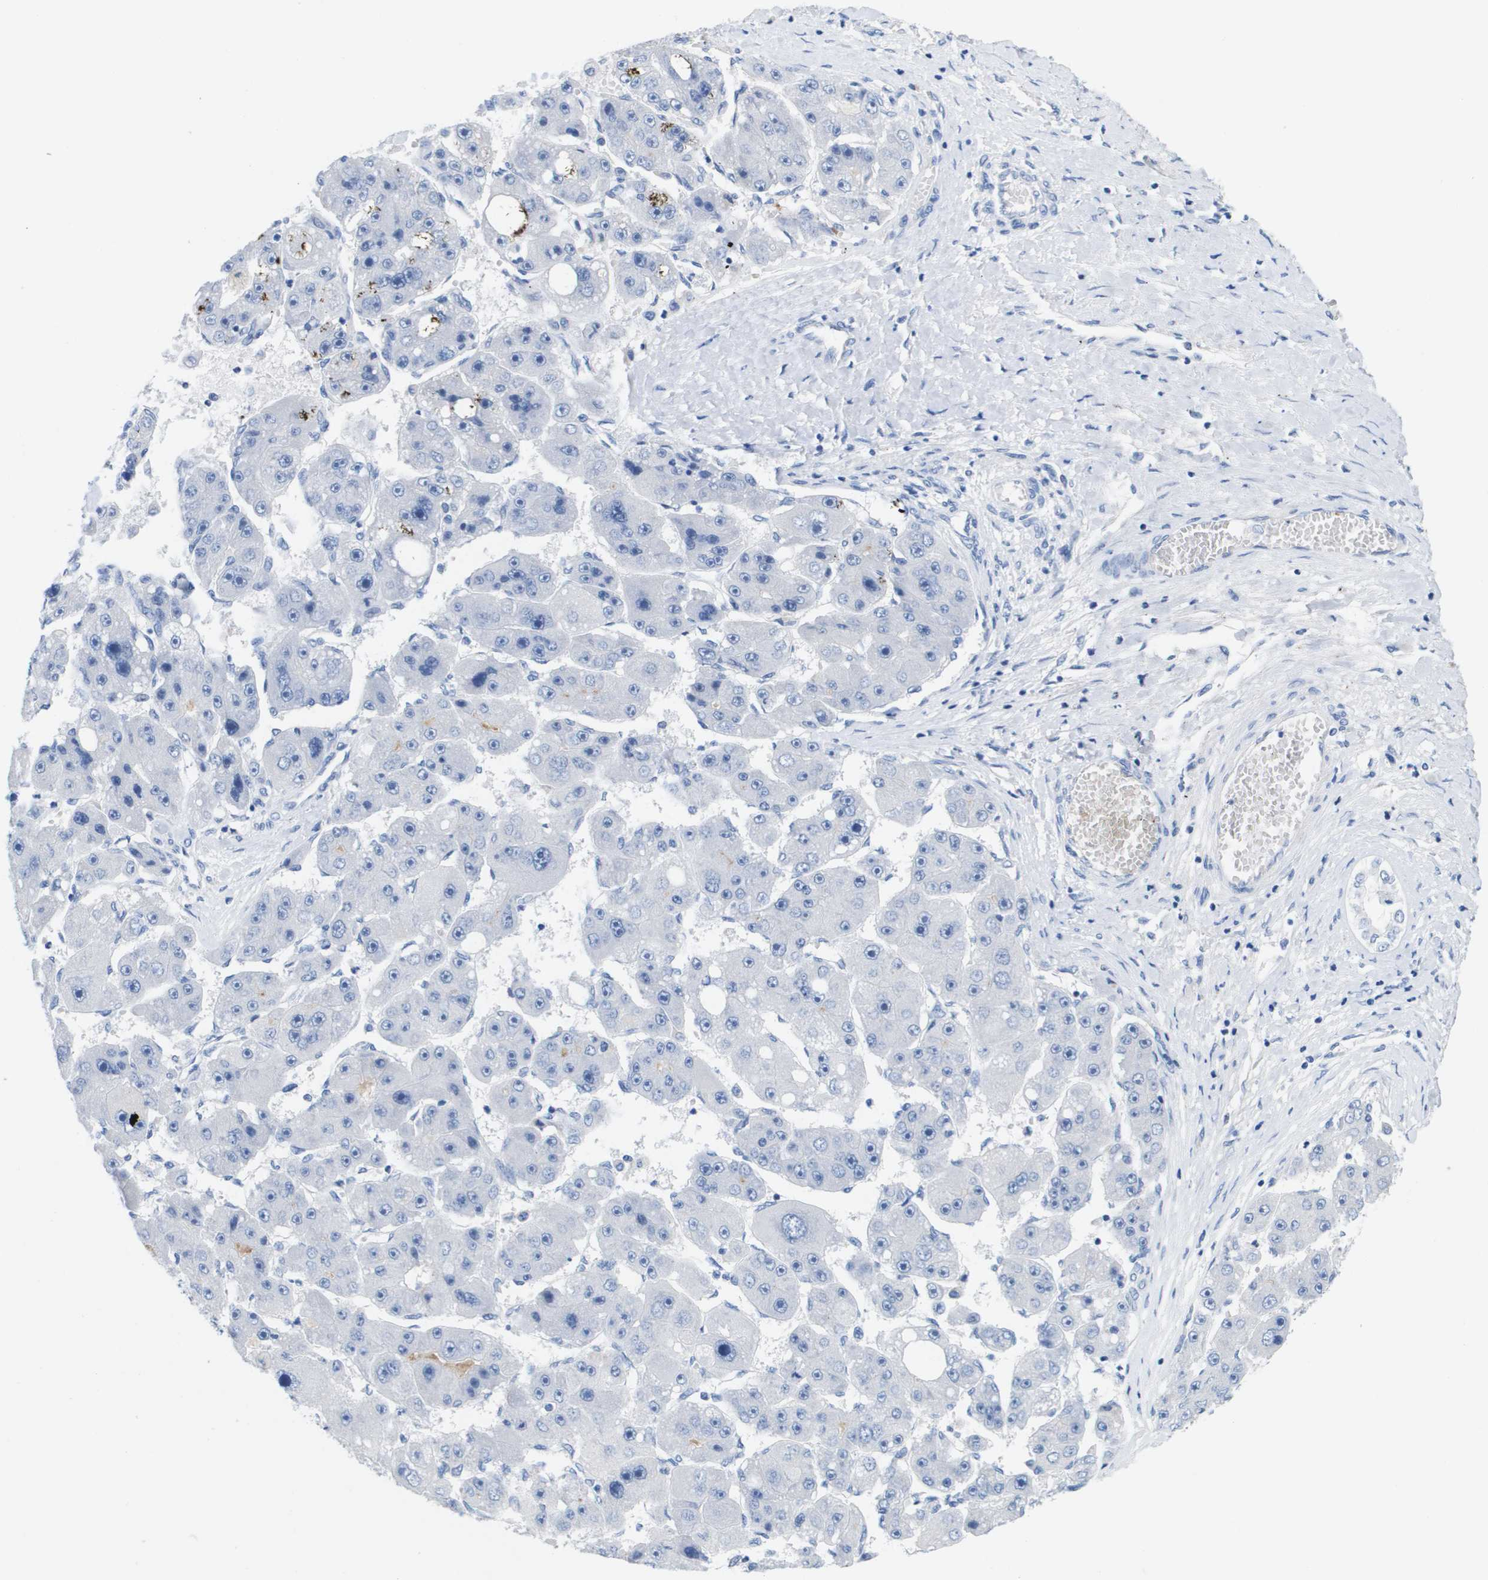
{"staining": {"intensity": "negative", "quantity": "none", "location": "none"}, "tissue": "liver cancer", "cell_type": "Tumor cells", "image_type": "cancer", "snomed": [{"axis": "morphology", "description": "Carcinoma, Hepatocellular, NOS"}, {"axis": "topography", "description": "Liver"}], "caption": "Immunohistochemical staining of liver hepatocellular carcinoma reveals no significant staining in tumor cells. Brightfield microscopy of immunohistochemistry stained with DAB (3,3'-diaminobenzidine) (brown) and hematoxylin (blue), captured at high magnification.", "gene": "APOA1", "patient": {"sex": "female", "age": 61}}